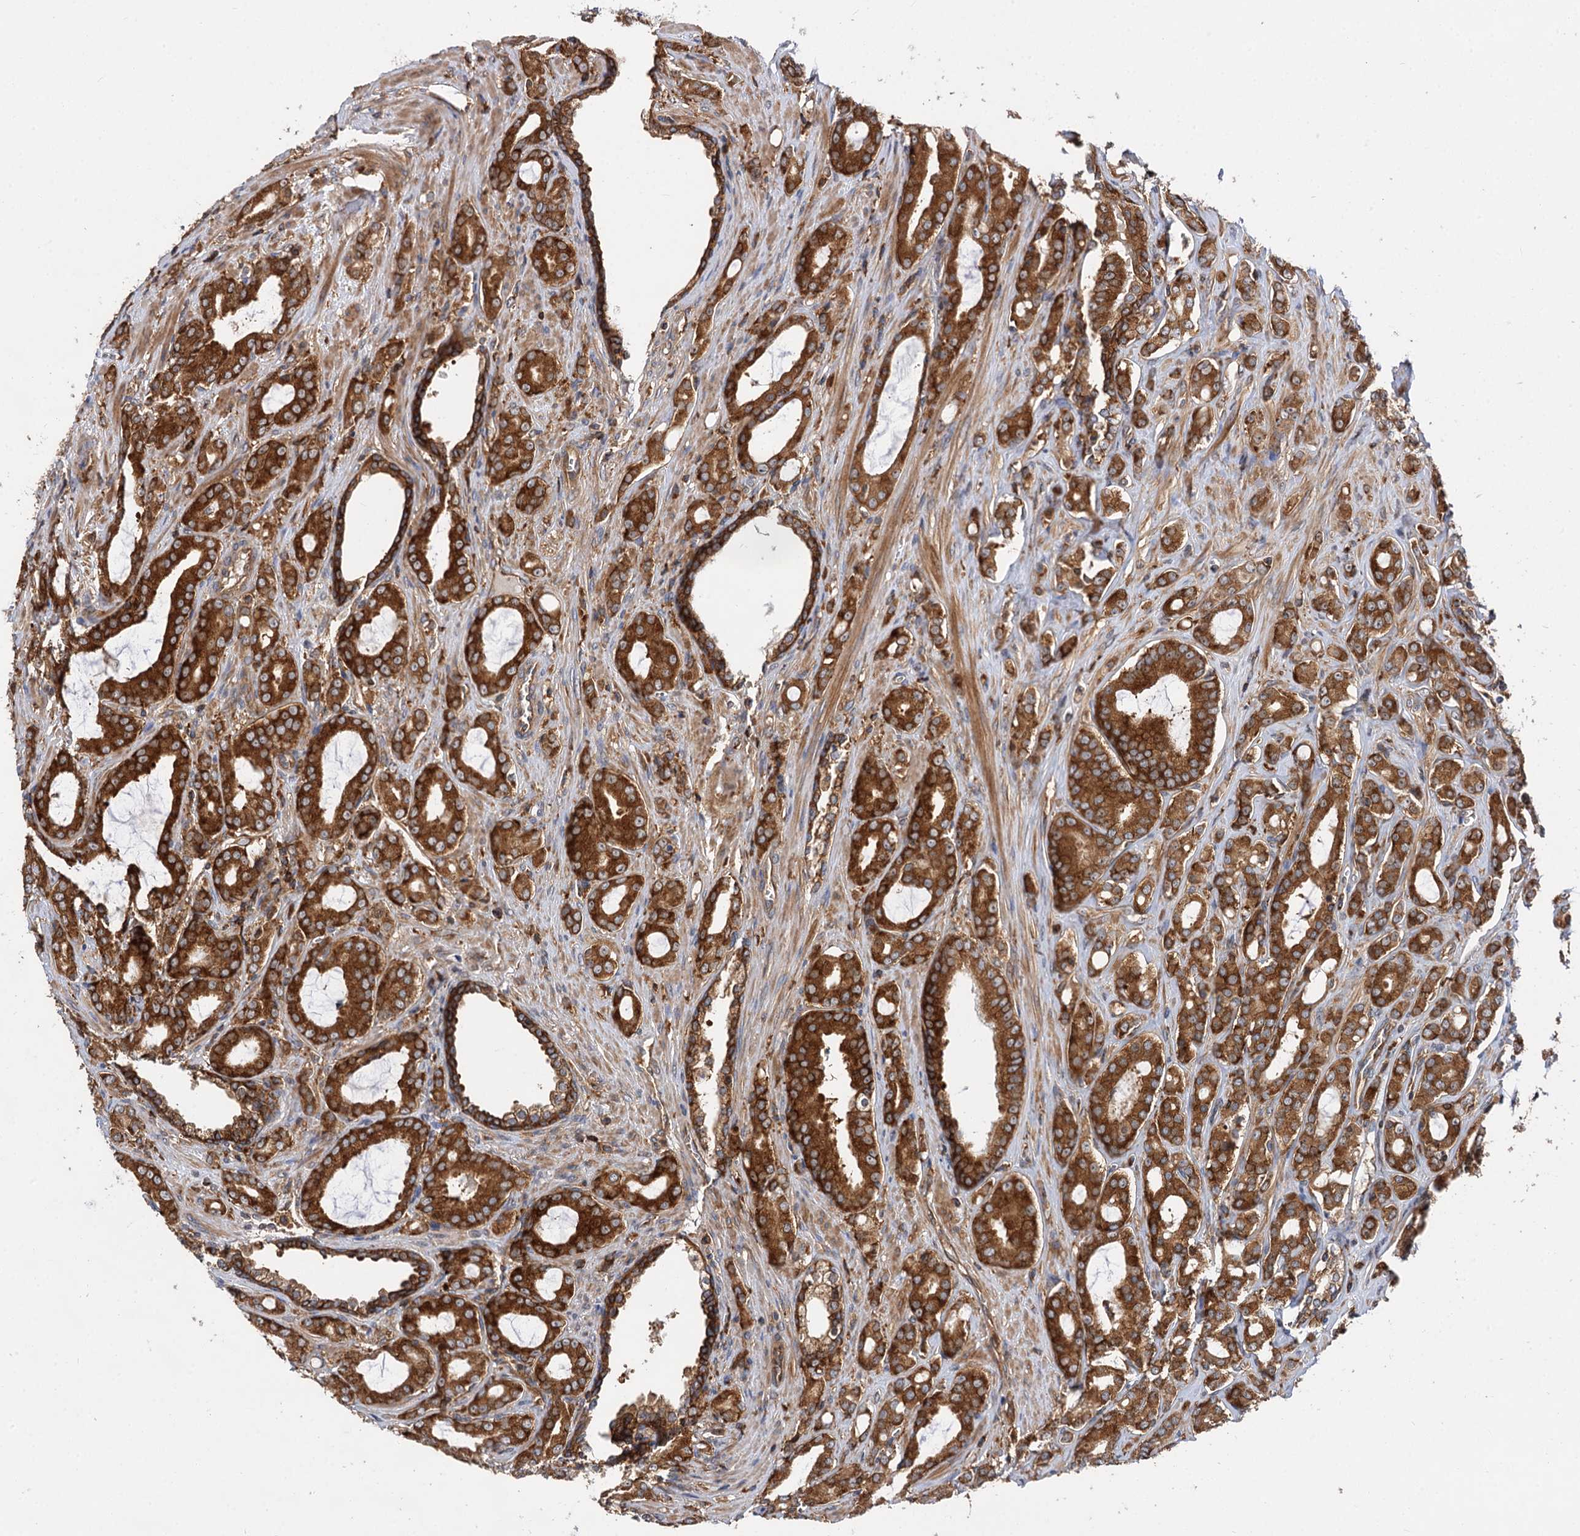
{"staining": {"intensity": "strong", "quantity": ">75%", "location": "cytoplasmic/membranous"}, "tissue": "prostate cancer", "cell_type": "Tumor cells", "image_type": "cancer", "snomed": [{"axis": "morphology", "description": "Adenocarcinoma, High grade"}, {"axis": "topography", "description": "Prostate"}], "caption": "Strong cytoplasmic/membranous staining for a protein is present in approximately >75% of tumor cells of prostate cancer (high-grade adenocarcinoma) using IHC.", "gene": "PACS1", "patient": {"sex": "male", "age": 72}}